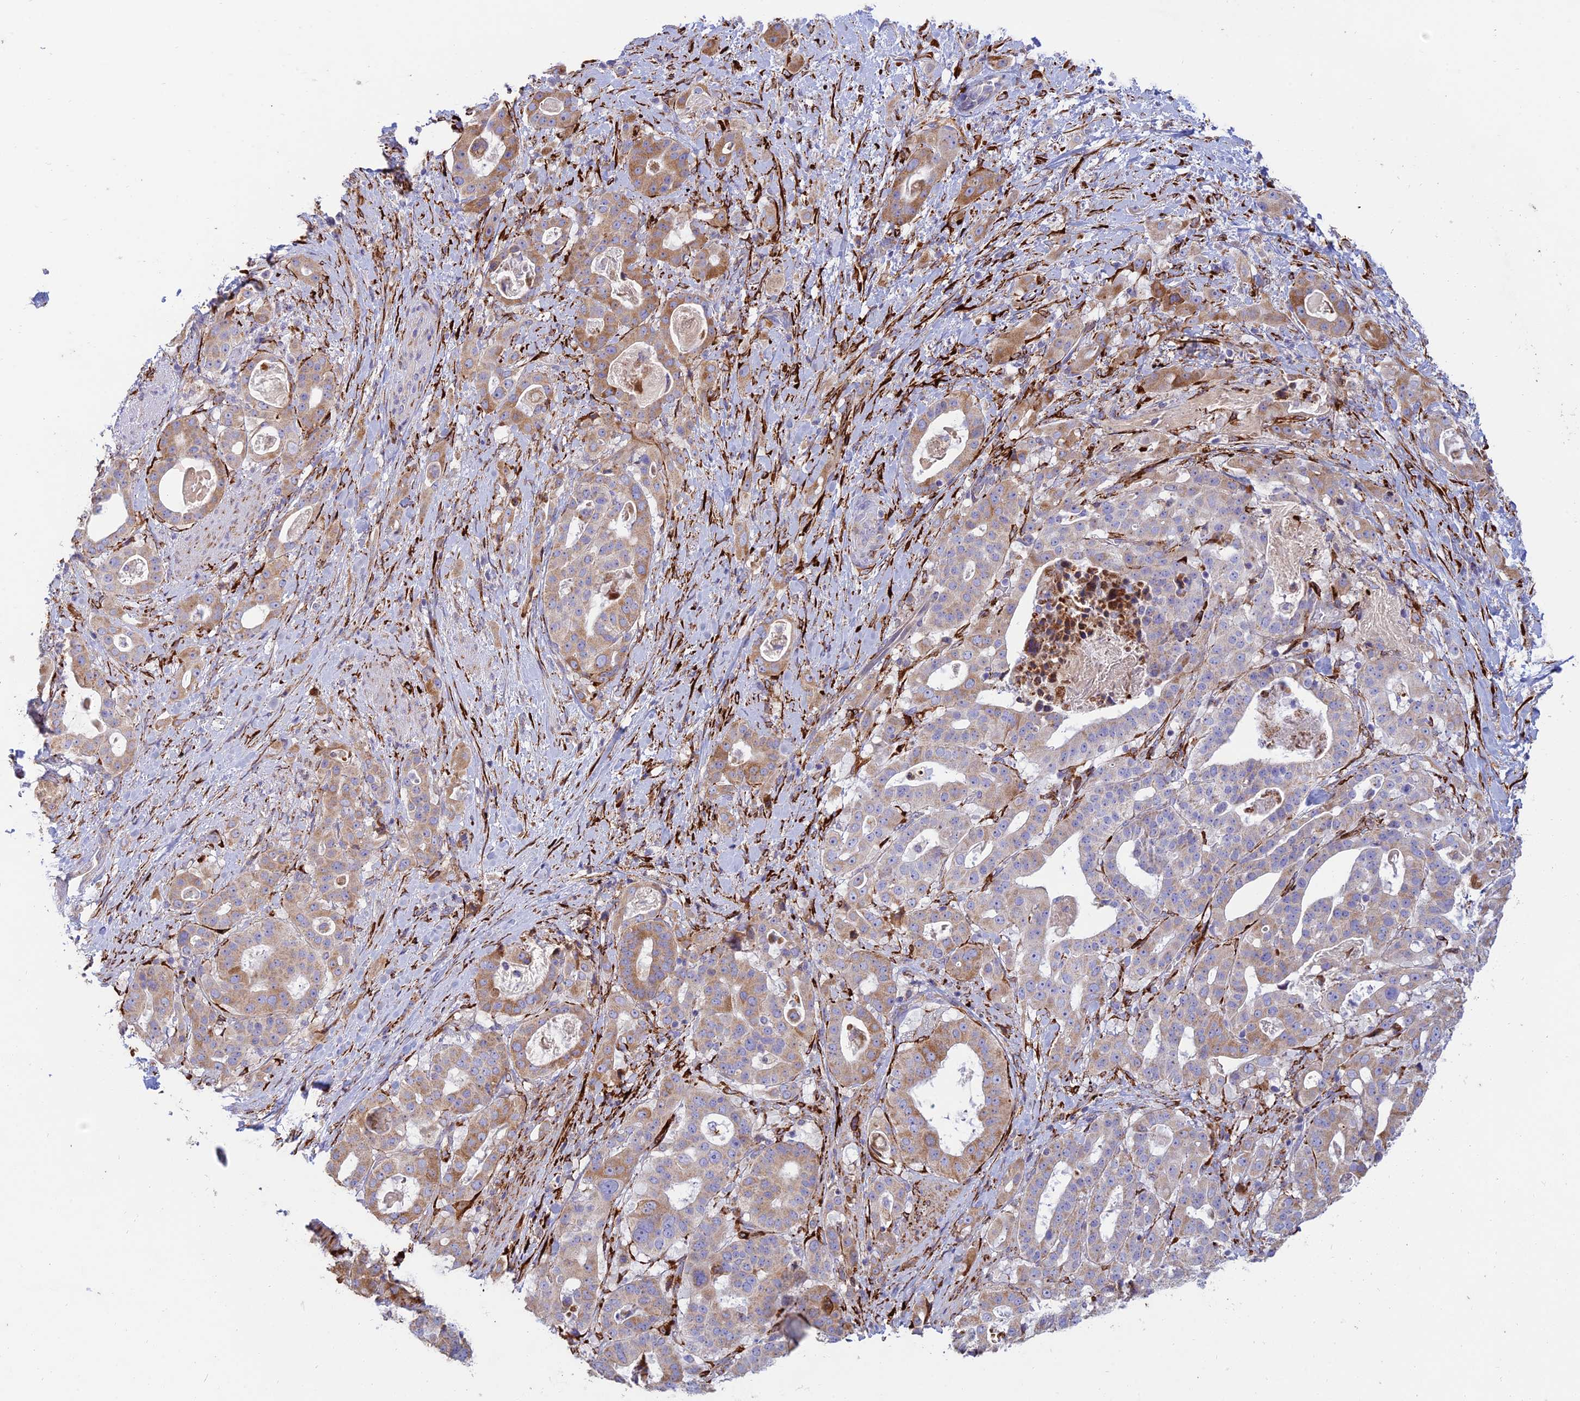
{"staining": {"intensity": "moderate", "quantity": "25%-75%", "location": "cytoplasmic/membranous"}, "tissue": "stomach cancer", "cell_type": "Tumor cells", "image_type": "cancer", "snomed": [{"axis": "morphology", "description": "Adenocarcinoma, NOS"}, {"axis": "topography", "description": "Stomach"}], "caption": "Human adenocarcinoma (stomach) stained with a brown dye shows moderate cytoplasmic/membranous positive expression in approximately 25%-75% of tumor cells.", "gene": "RCN3", "patient": {"sex": "male", "age": 48}}